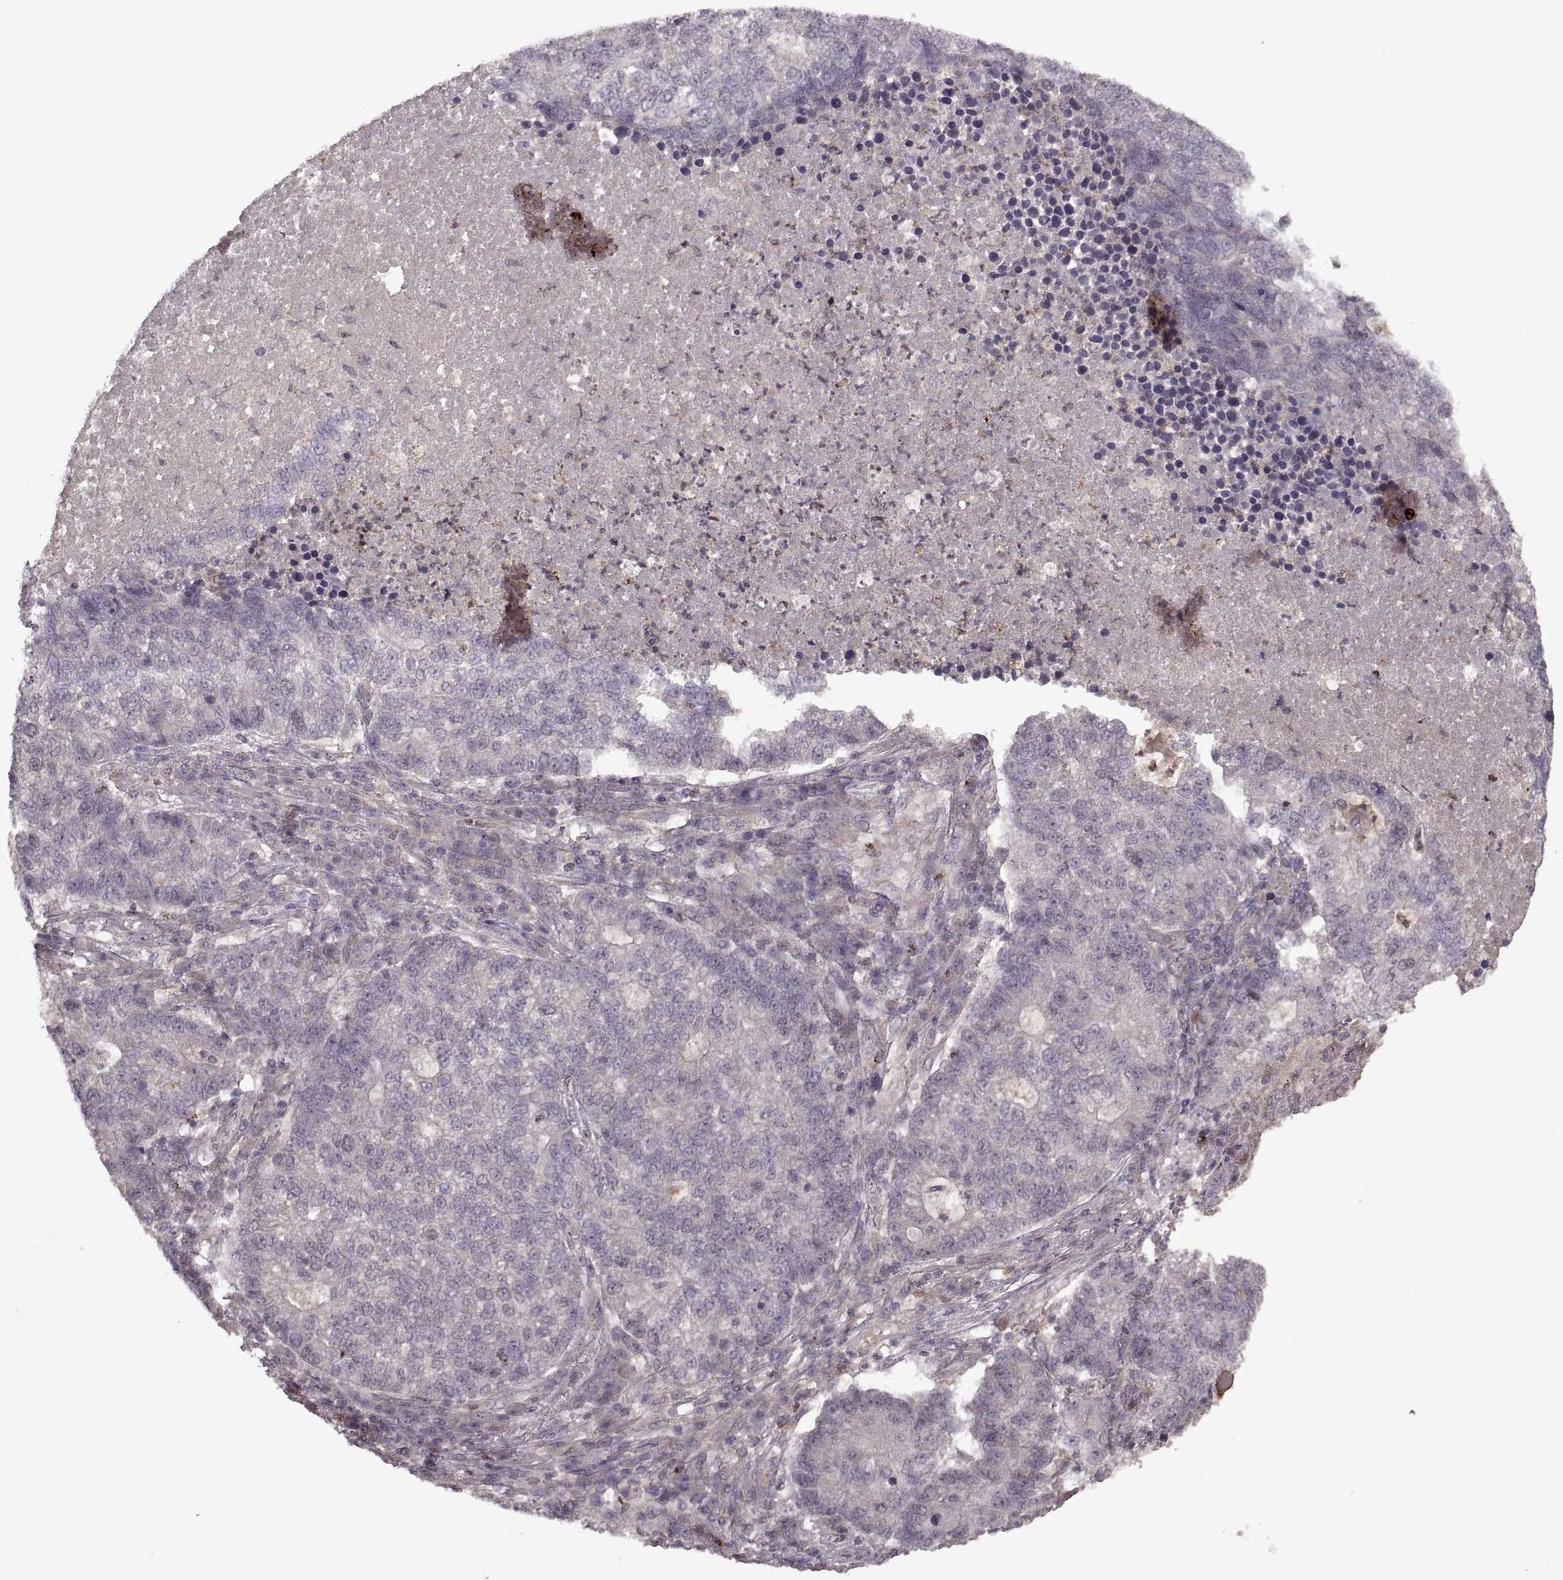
{"staining": {"intensity": "negative", "quantity": "none", "location": "none"}, "tissue": "lung cancer", "cell_type": "Tumor cells", "image_type": "cancer", "snomed": [{"axis": "morphology", "description": "Adenocarcinoma, NOS"}, {"axis": "topography", "description": "Lung"}], "caption": "High power microscopy histopathology image of an IHC histopathology image of lung cancer (adenocarcinoma), revealing no significant staining in tumor cells. (DAB immunohistochemistry (IHC) with hematoxylin counter stain).", "gene": "PIERCE1", "patient": {"sex": "male", "age": 57}}